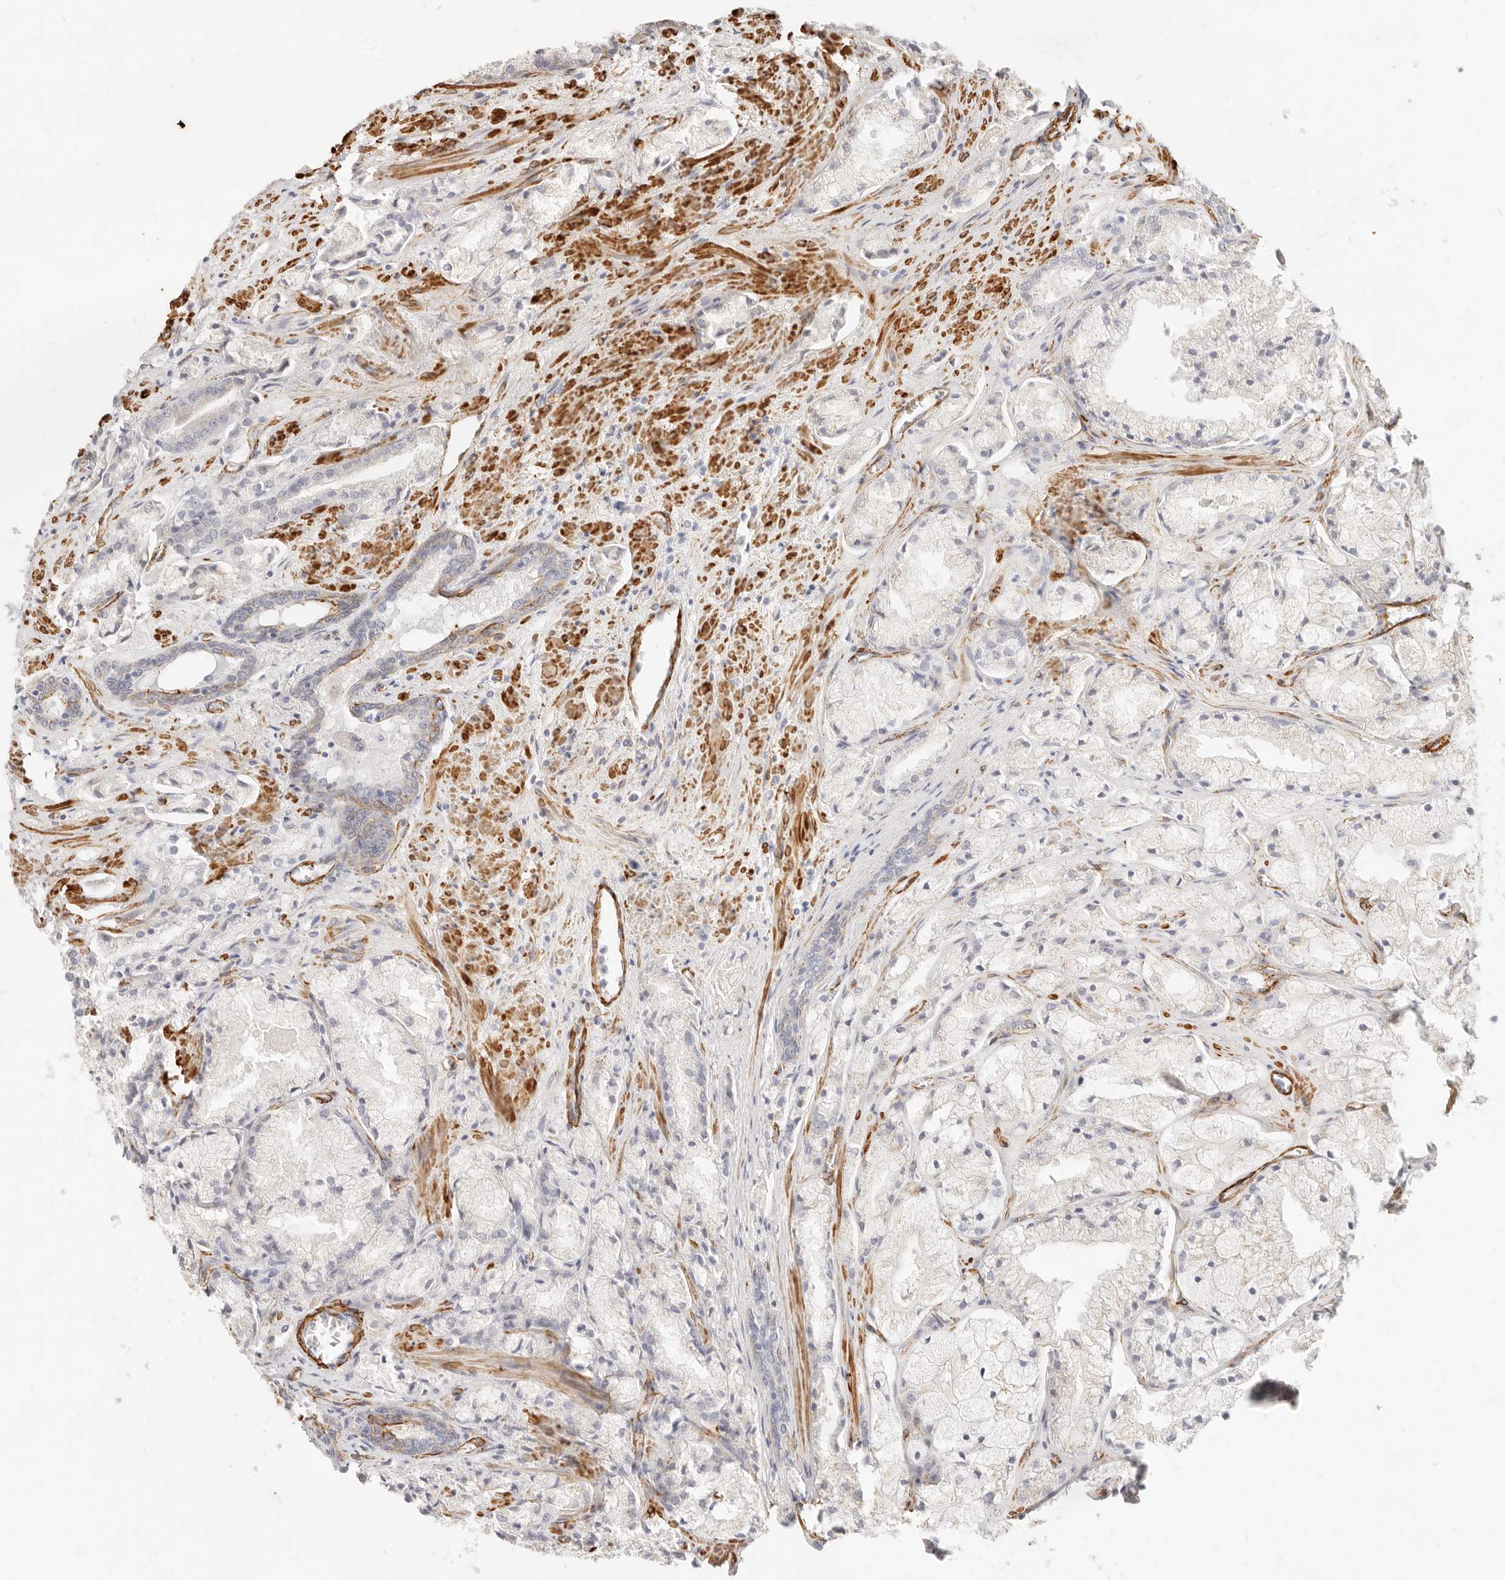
{"staining": {"intensity": "negative", "quantity": "none", "location": "none"}, "tissue": "prostate cancer", "cell_type": "Tumor cells", "image_type": "cancer", "snomed": [{"axis": "morphology", "description": "Adenocarcinoma, High grade"}, {"axis": "topography", "description": "Prostate"}], "caption": "The micrograph displays no significant expression in tumor cells of adenocarcinoma (high-grade) (prostate).", "gene": "TMTC2", "patient": {"sex": "male", "age": 50}}